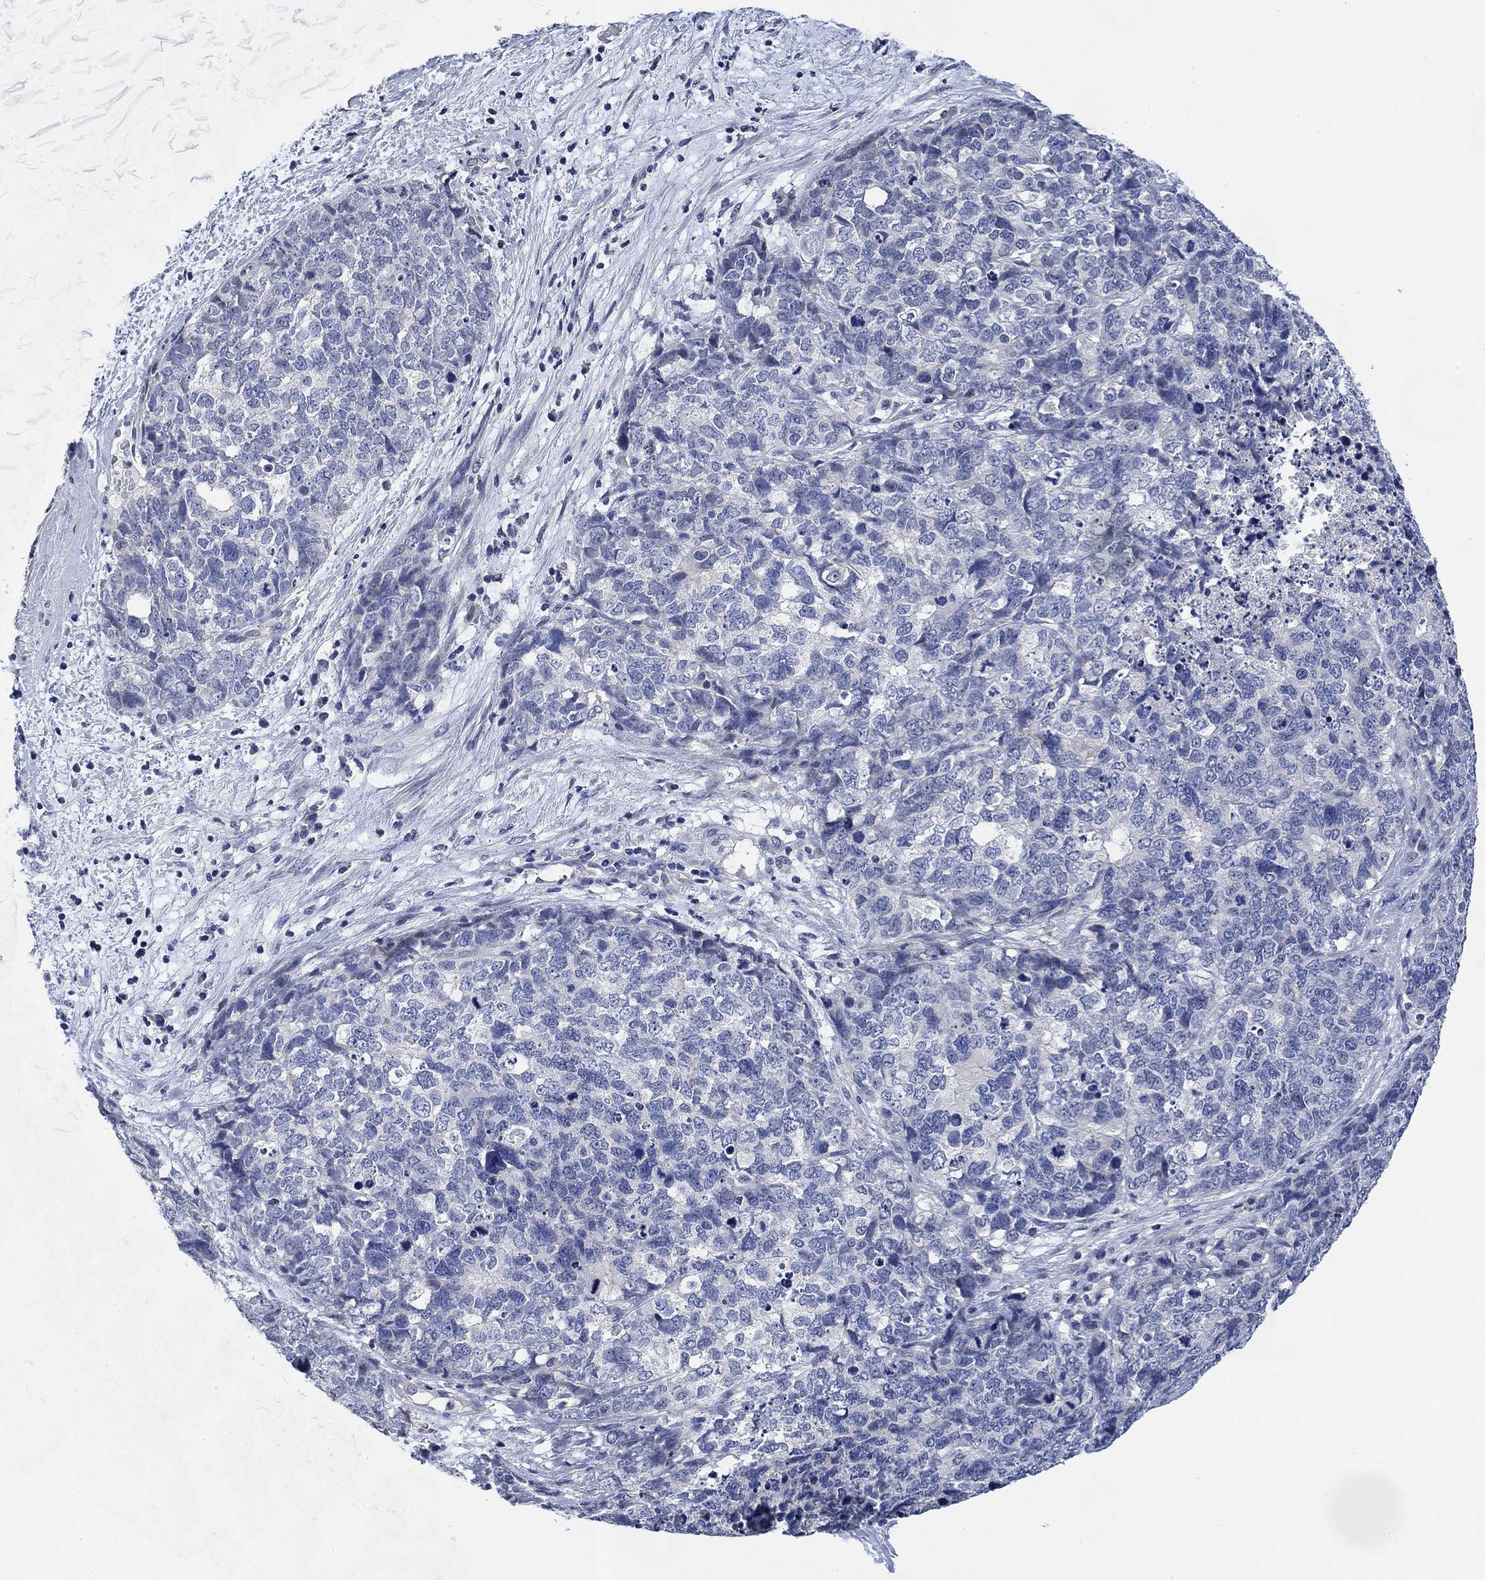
{"staining": {"intensity": "negative", "quantity": "none", "location": "none"}, "tissue": "cervical cancer", "cell_type": "Tumor cells", "image_type": "cancer", "snomed": [{"axis": "morphology", "description": "Squamous cell carcinoma, NOS"}, {"axis": "topography", "description": "Cervix"}], "caption": "A photomicrograph of cervical squamous cell carcinoma stained for a protein displays no brown staining in tumor cells.", "gene": "DAZL", "patient": {"sex": "female", "age": 63}}